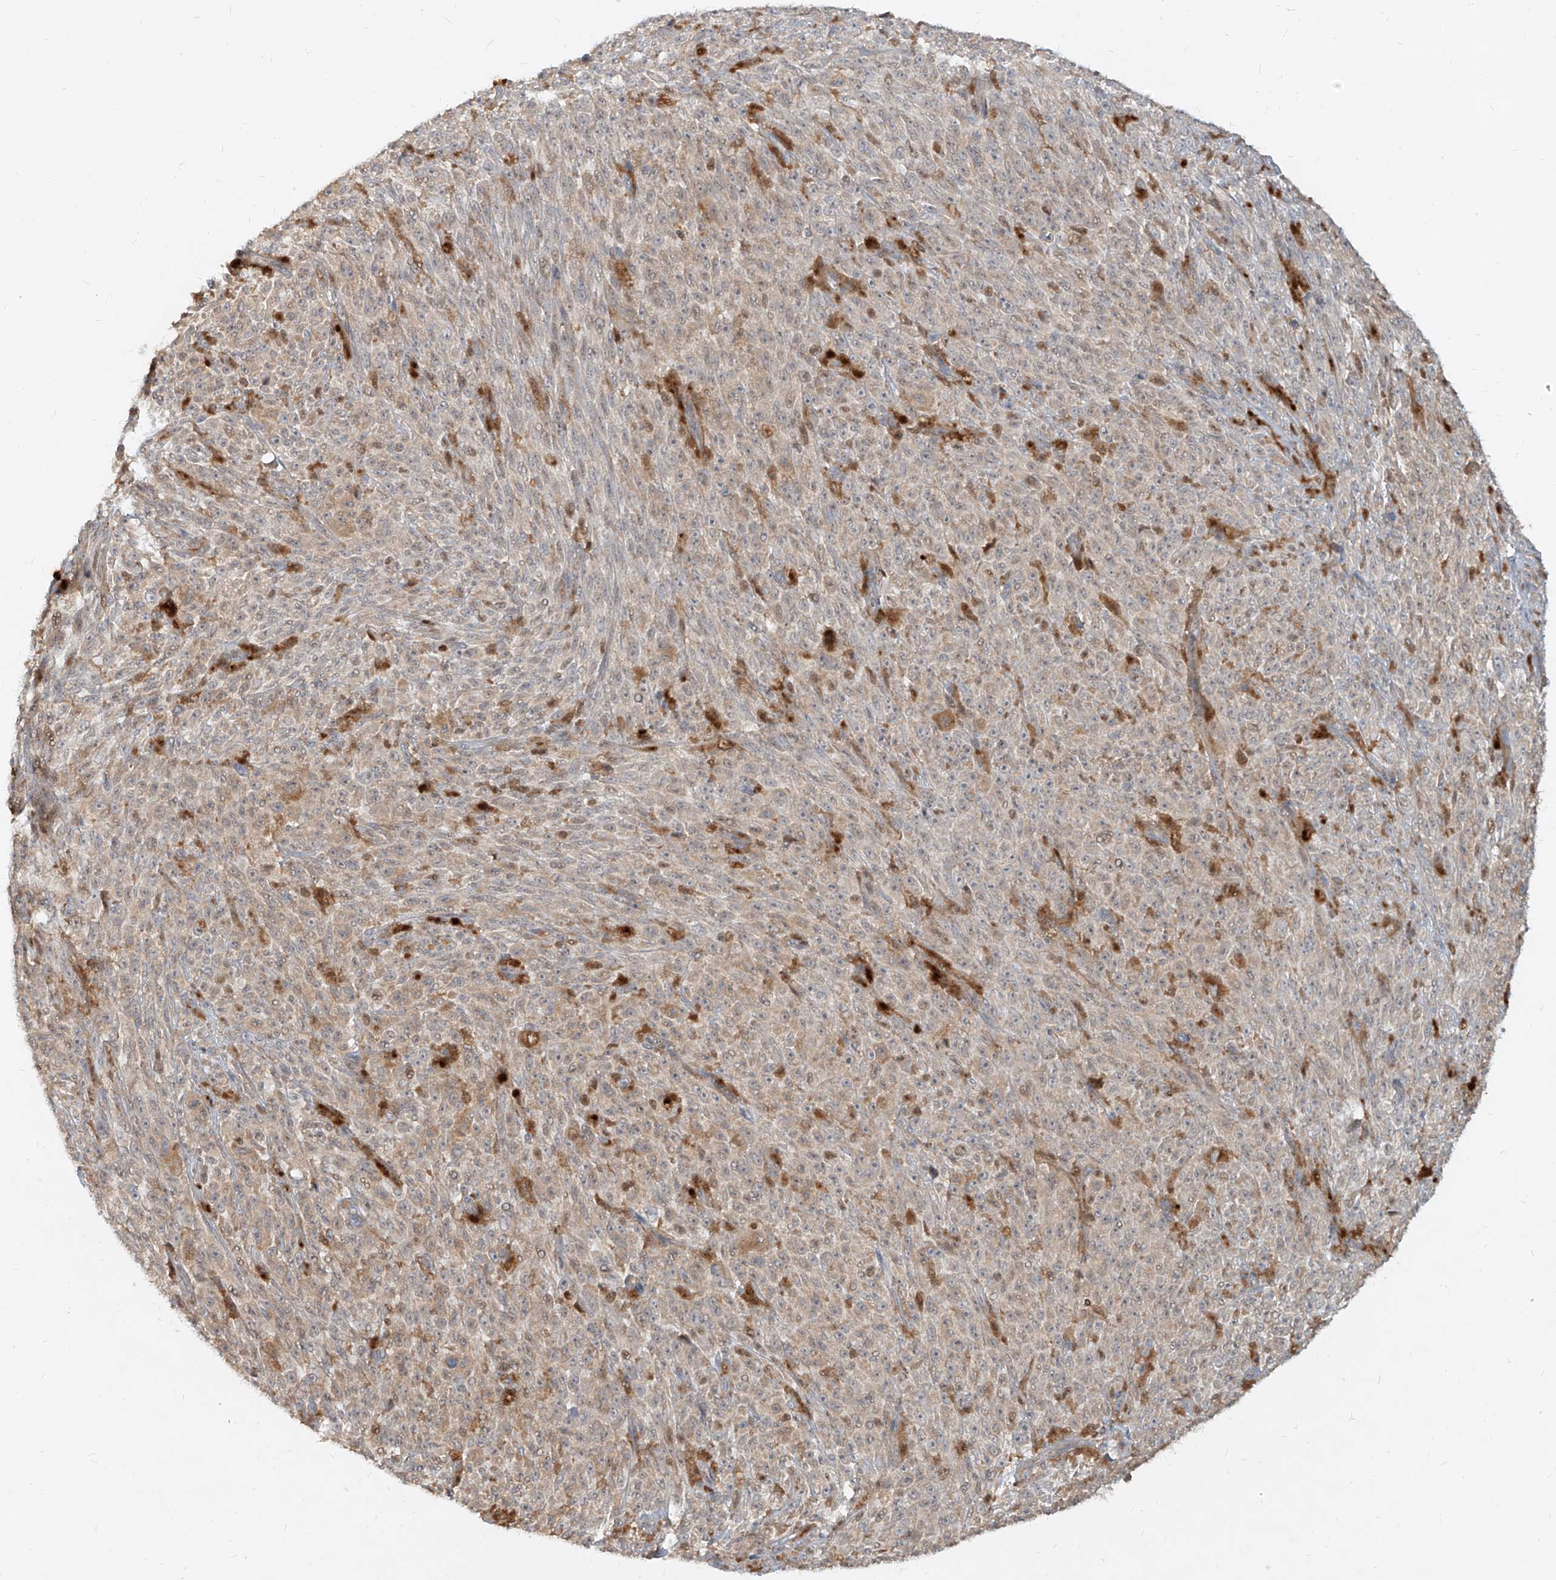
{"staining": {"intensity": "weak", "quantity": "<25%", "location": "cytoplasmic/membranous"}, "tissue": "melanoma", "cell_type": "Tumor cells", "image_type": "cancer", "snomed": [{"axis": "morphology", "description": "Malignant melanoma, NOS"}, {"axis": "topography", "description": "Skin"}], "caption": "Tumor cells are negative for protein expression in human malignant melanoma.", "gene": "FGD2", "patient": {"sex": "female", "age": 82}}